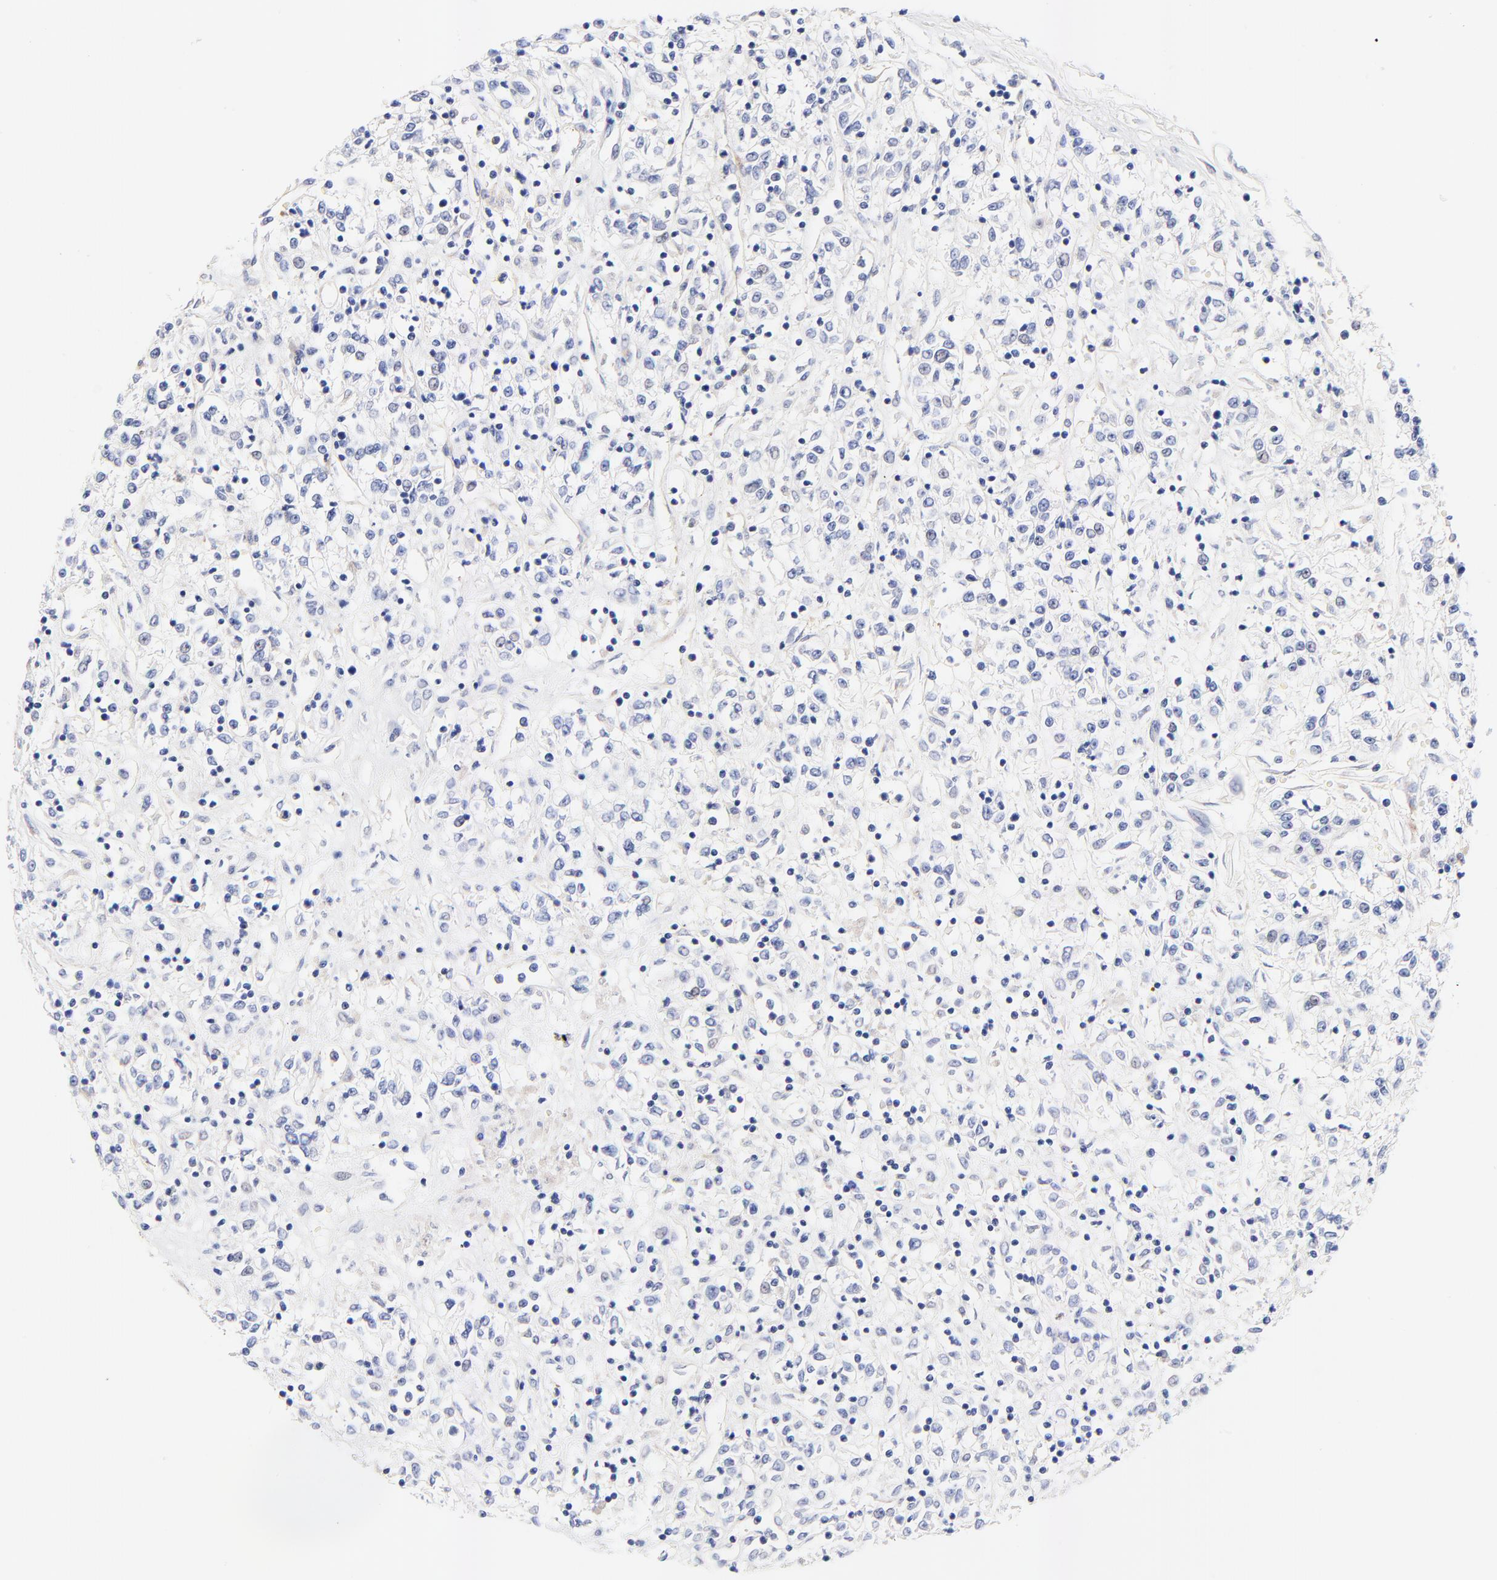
{"staining": {"intensity": "negative", "quantity": "none", "location": "none"}, "tissue": "renal cancer", "cell_type": "Tumor cells", "image_type": "cancer", "snomed": [{"axis": "morphology", "description": "Adenocarcinoma, NOS"}, {"axis": "topography", "description": "Kidney"}], "caption": "This is an immunohistochemistry histopathology image of renal cancer. There is no expression in tumor cells.", "gene": "FAM117B", "patient": {"sex": "female", "age": 76}}